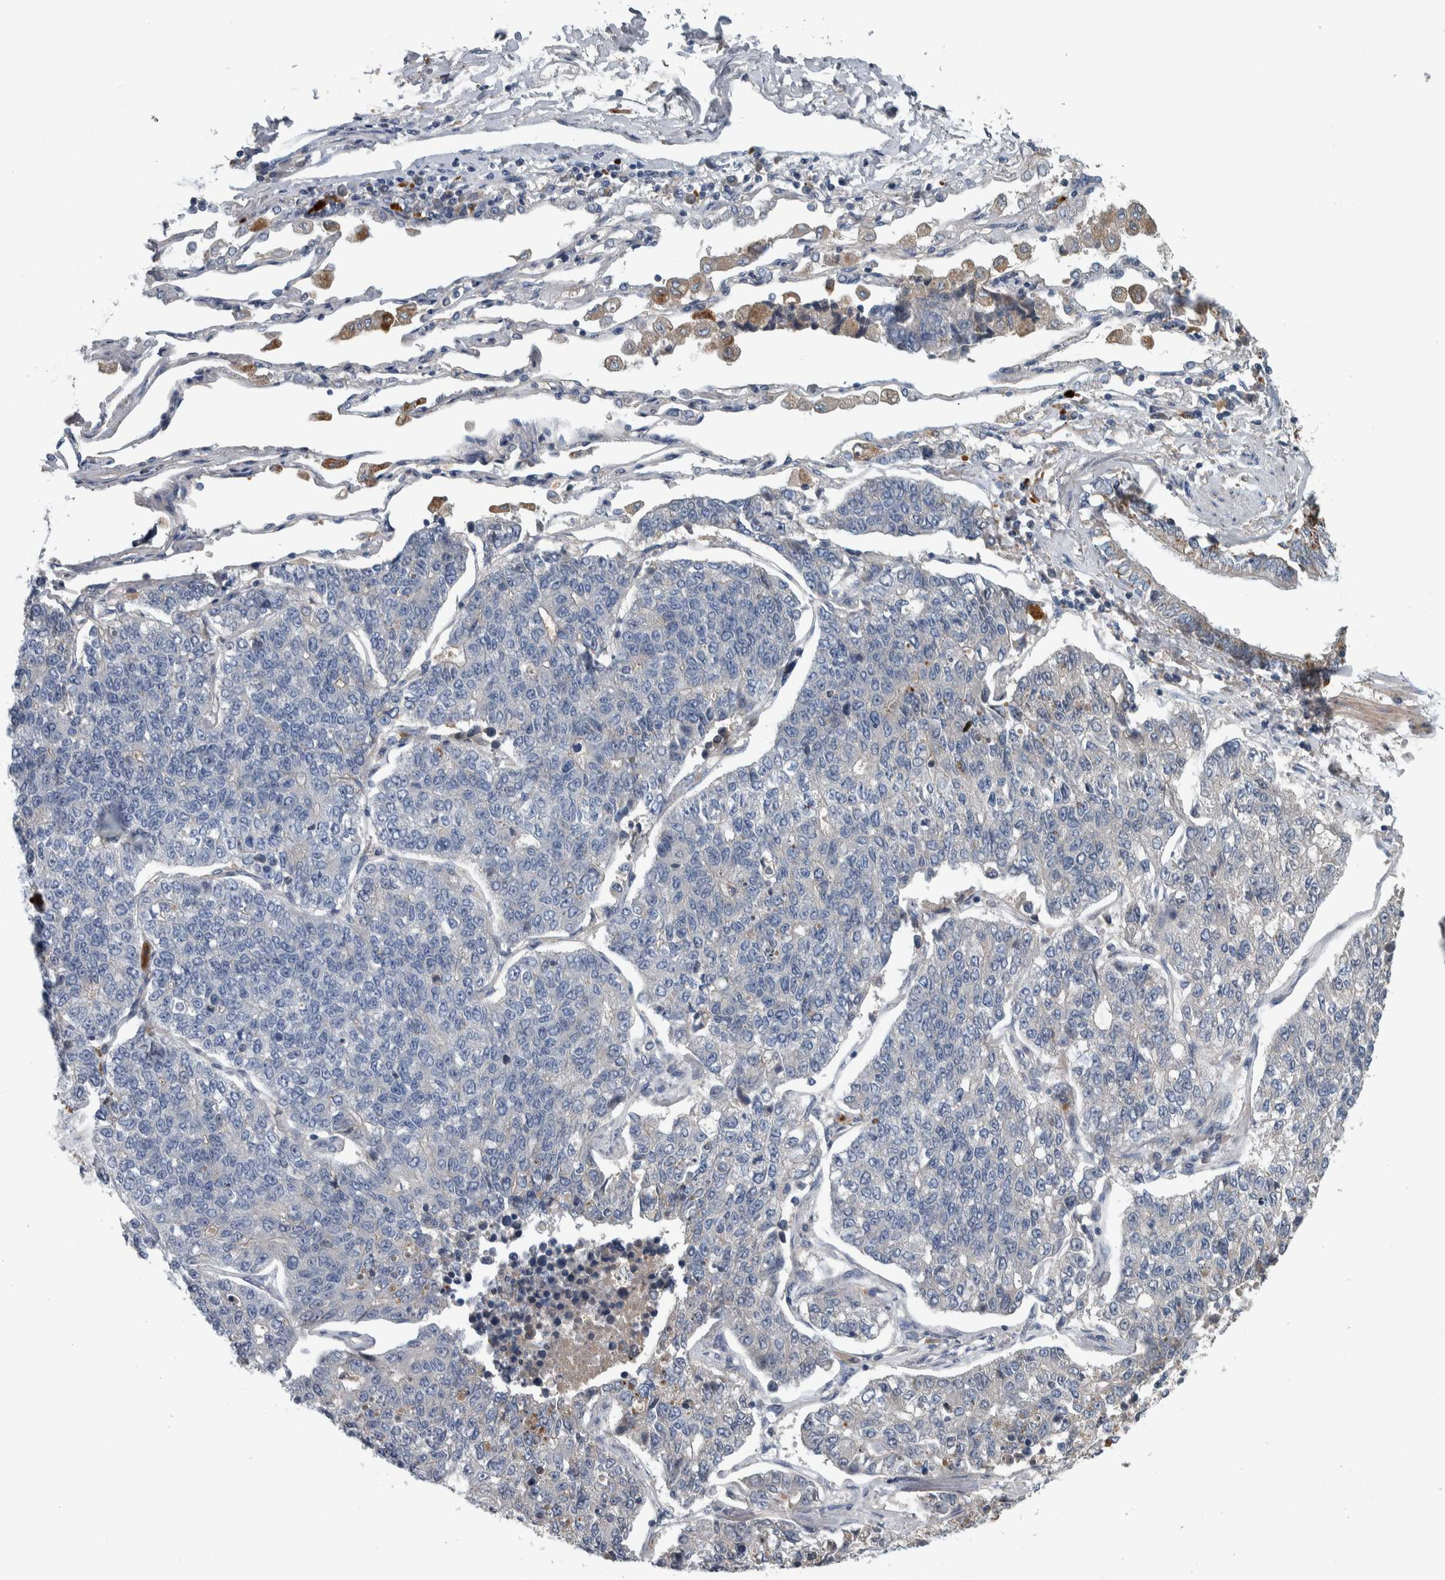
{"staining": {"intensity": "negative", "quantity": "none", "location": "none"}, "tissue": "lung cancer", "cell_type": "Tumor cells", "image_type": "cancer", "snomed": [{"axis": "morphology", "description": "Adenocarcinoma, NOS"}, {"axis": "topography", "description": "Lung"}], "caption": "High magnification brightfield microscopy of lung cancer (adenocarcinoma) stained with DAB (3,3'-diaminobenzidine) (brown) and counterstained with hematoxylin (blue): tumor cells show no significant positivity.", "gene": "SERPINC1", "patient": {"sex": "male", "age": 49}}